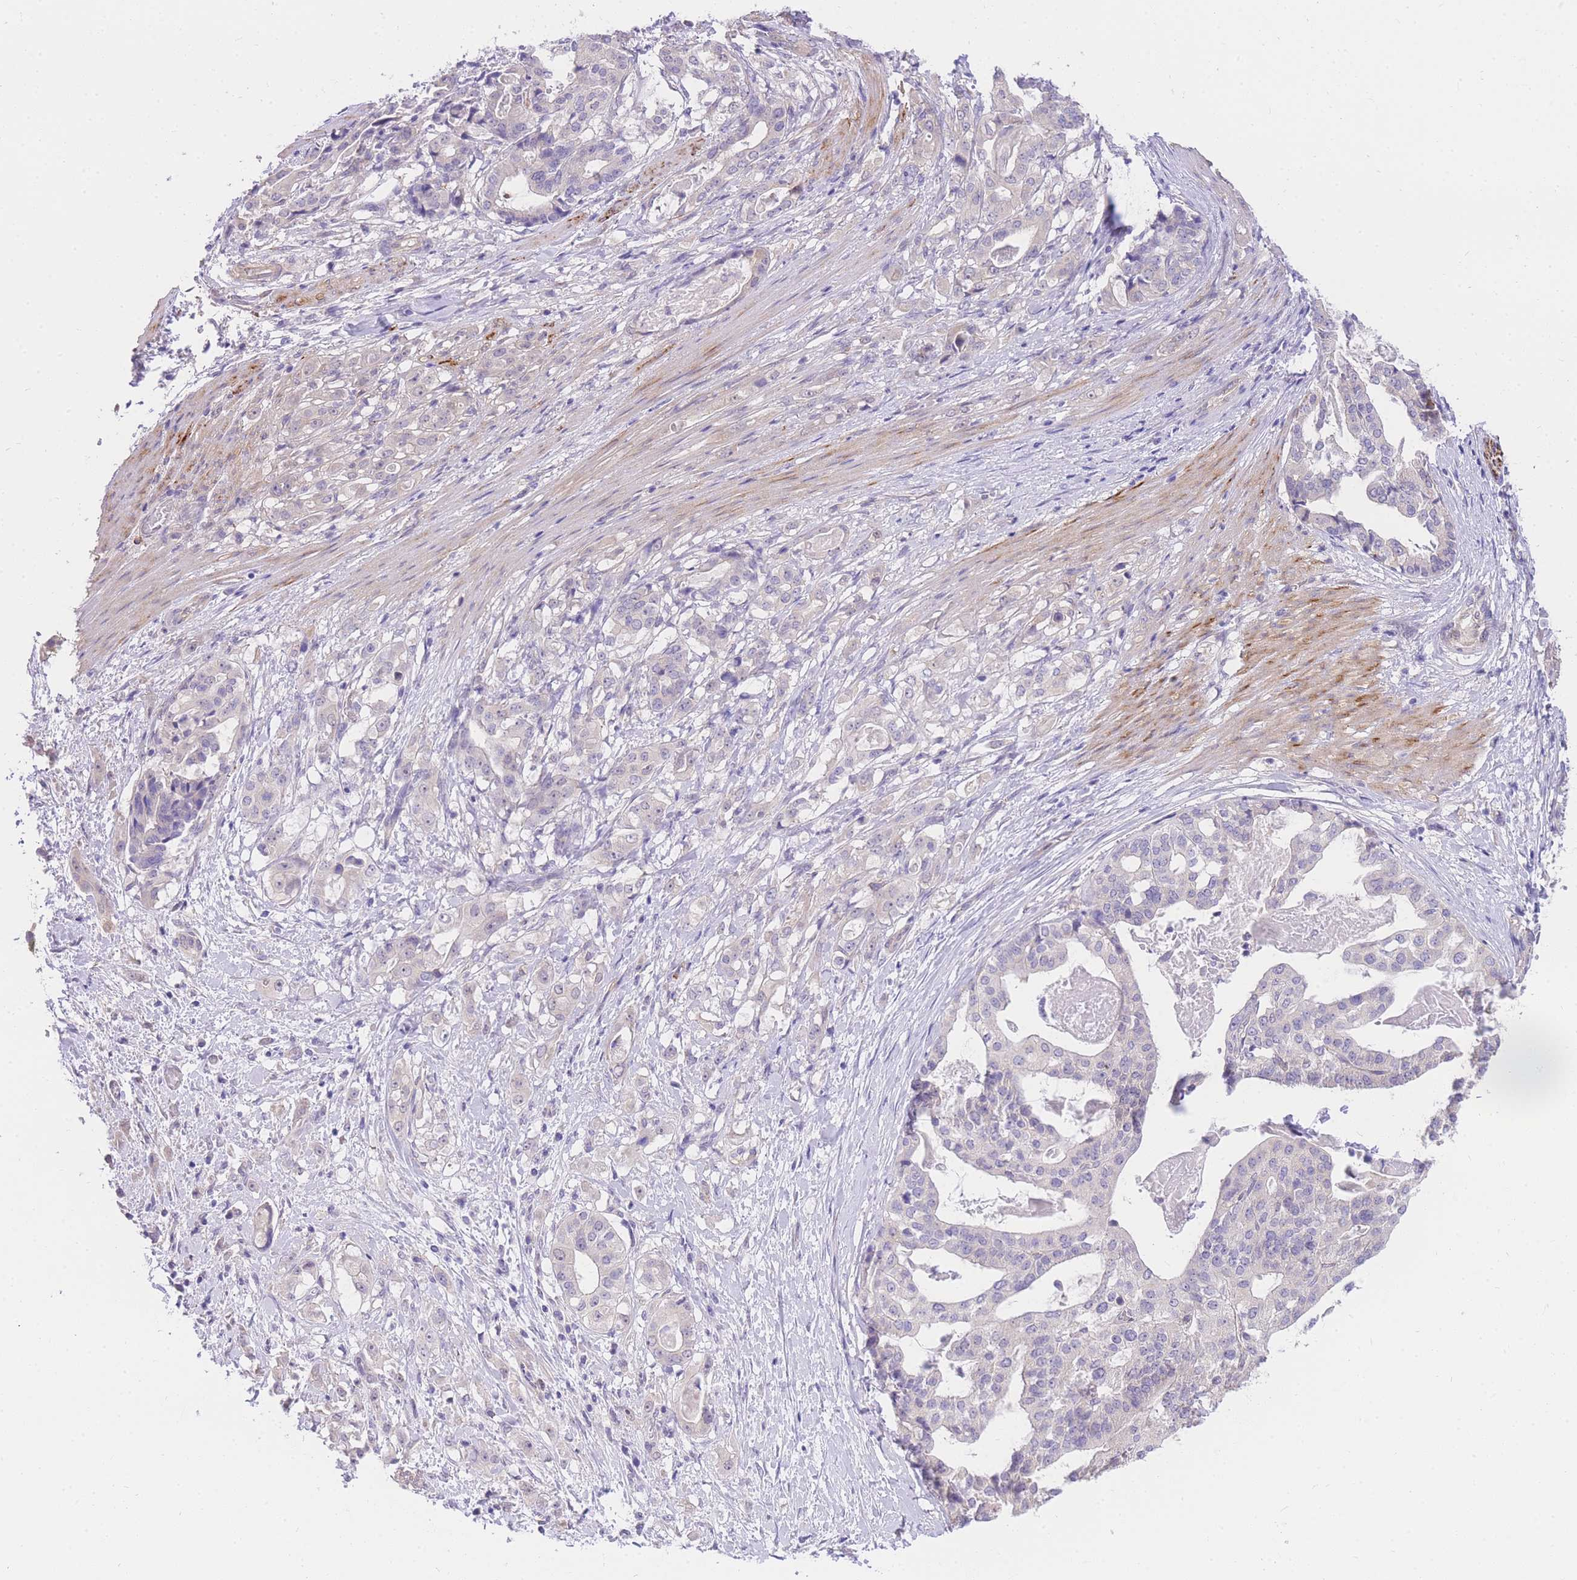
{"staining": {"intensity": "negative", "quantity": "none", "location": "none"}, "tissue": "stomach cancer", "cell_type": "Tumor cells", "image_type": "cancer", "snomed": [{"axis": "morphology", "description": "Adenocarcinoma, NOS"}, {"axis": "topography", "description": "Stomach"}], "caption": "Tumor cells show no significant protein expression in adenocarcinoma (stomach).", "gene": "S100PBP", "patient": {"sex": "male", "age": 48}}